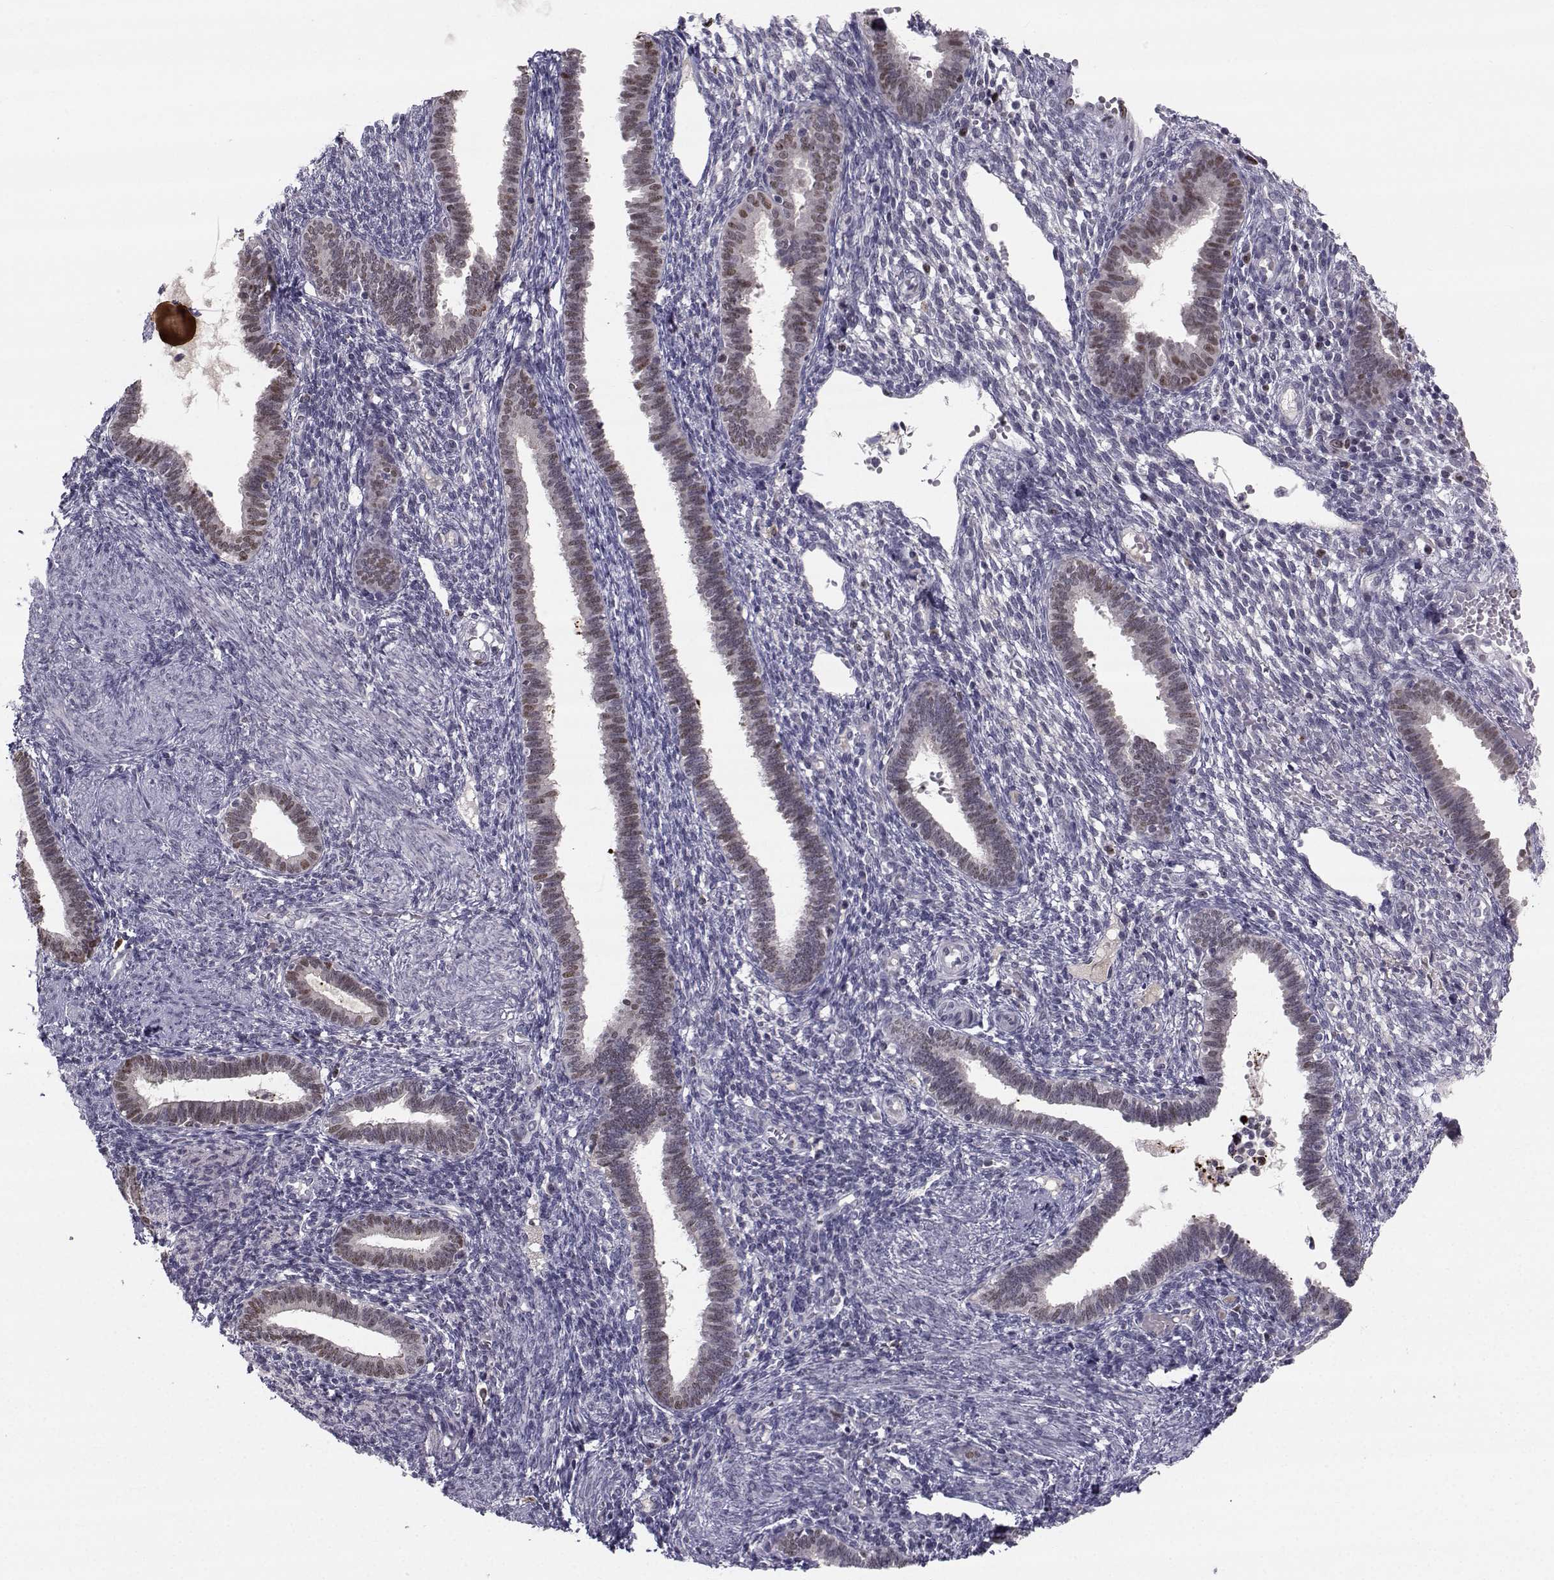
{"staining": {"intensity": "negative", "quantity": "none", "location": "none"}, "tissue": "endometrium", "cell_type": "Cells in endometrial stroma", "image_type": "normal", "snomed": [{"axis": "morphology", "description": "Normal tissue, NOS"}, {"axis": "topography", "description": "Endometrium"}], "caption": "DAB (3,3'-diaminobenzidine) immunohistochemical staining of unremarkable human endometrium displays no significant positivity in cells in endometrial stroma. Nuclei are stained in blue.", "gene": "LRP8", "patient": {"sex": "female", "age": 42}}